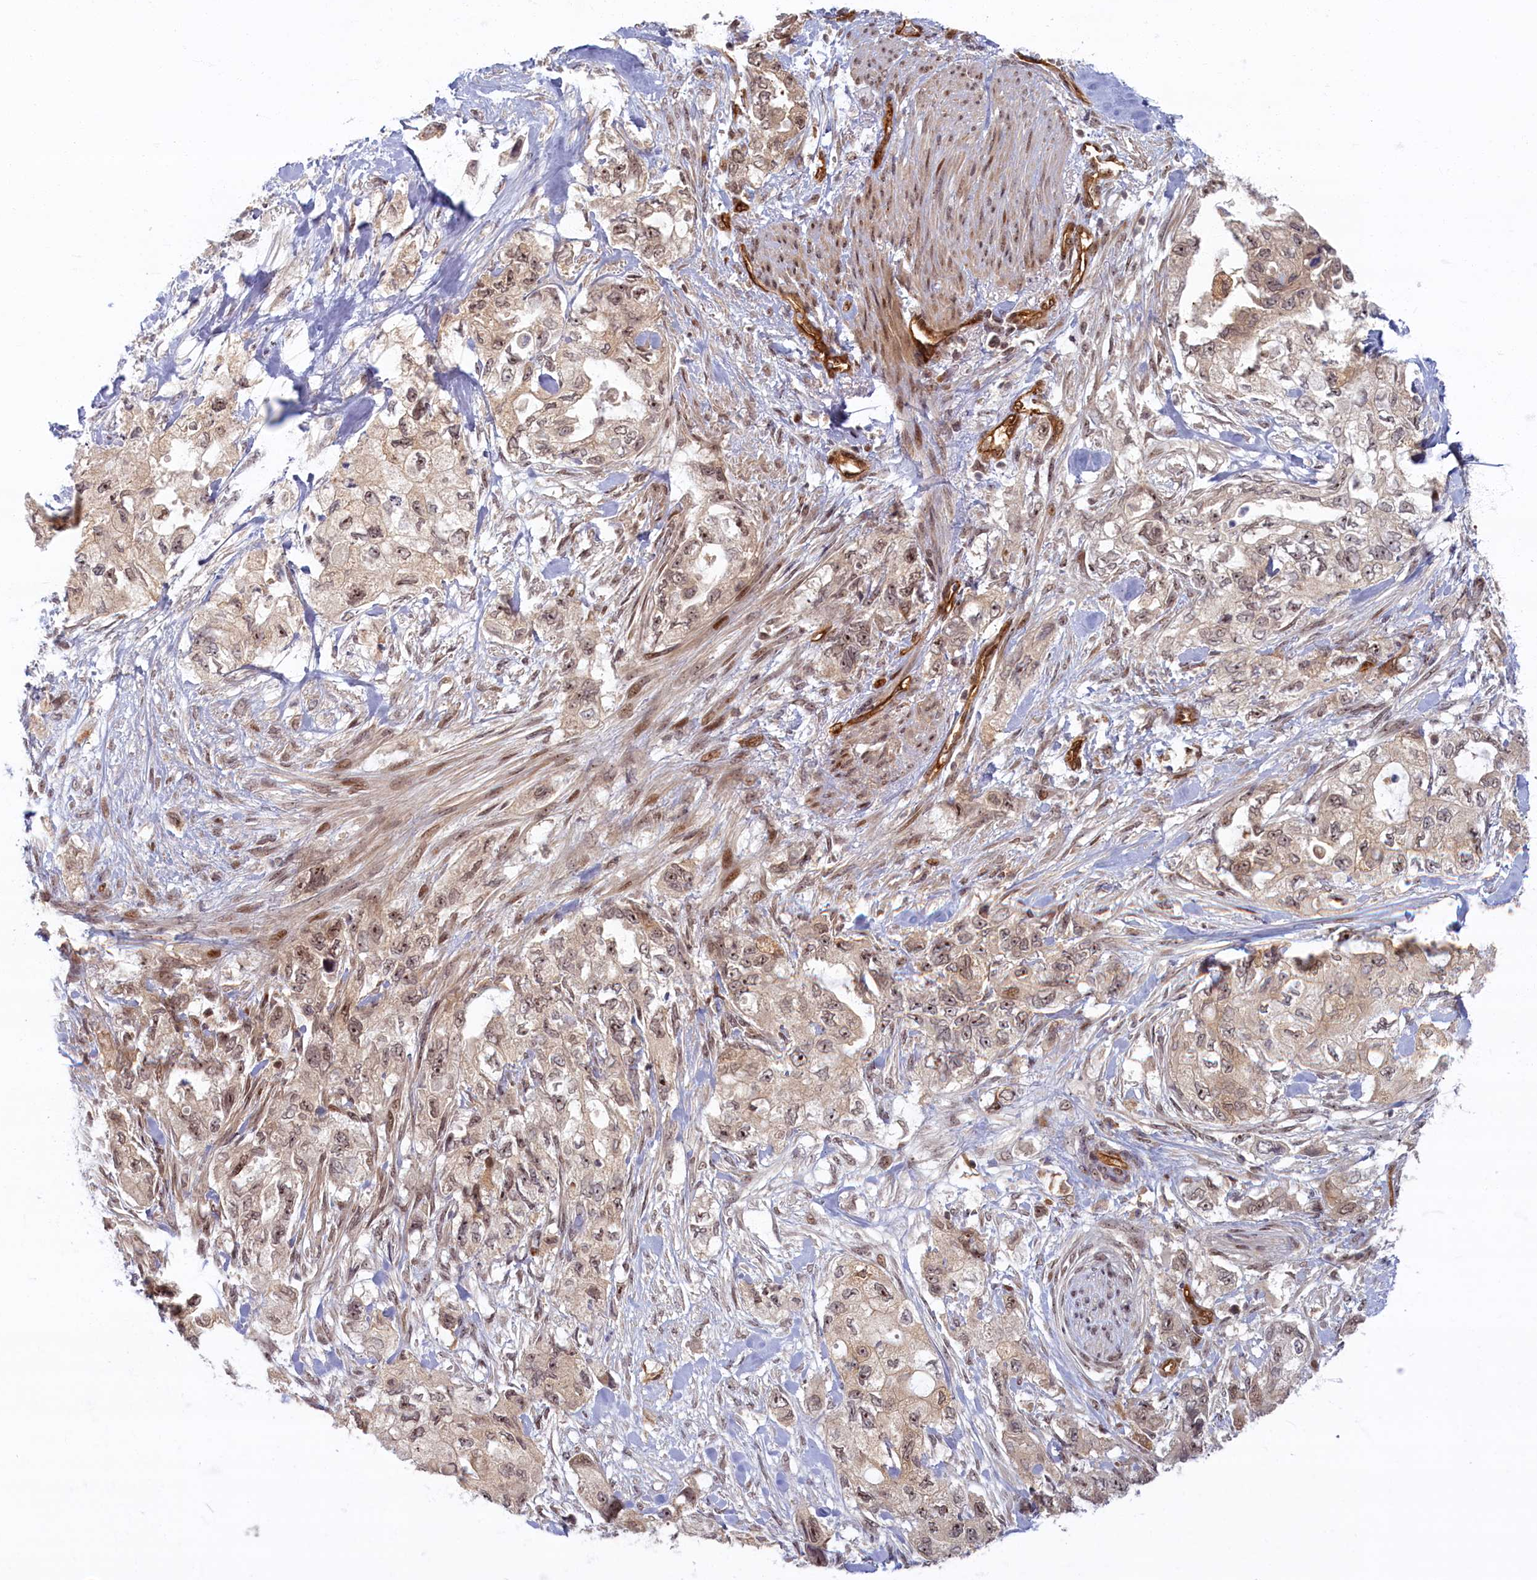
{"staining": {"intensity": "weak", "quantity": ">75%", "location": "cytoplasmic/membranous,nuclear"}, "tissue": "pancreatic cancer", "cell_type": "Tumor cells", "image_type": "cancer", "snomed": [{"axis": "morphology", "description": "Adenocarcinoma, NOS"}, {"axis": "topography", "description": "Pancreas"}], "caption": "Pancreatic cancer (adenocarcinoma) stained with immunohistochemistry displays weak cytoplasmic/membranous and nuclear staining in approximately >75% of tumor cells.", "gene": "SNRK", "patient": {"sex": "female", "age": 73}}